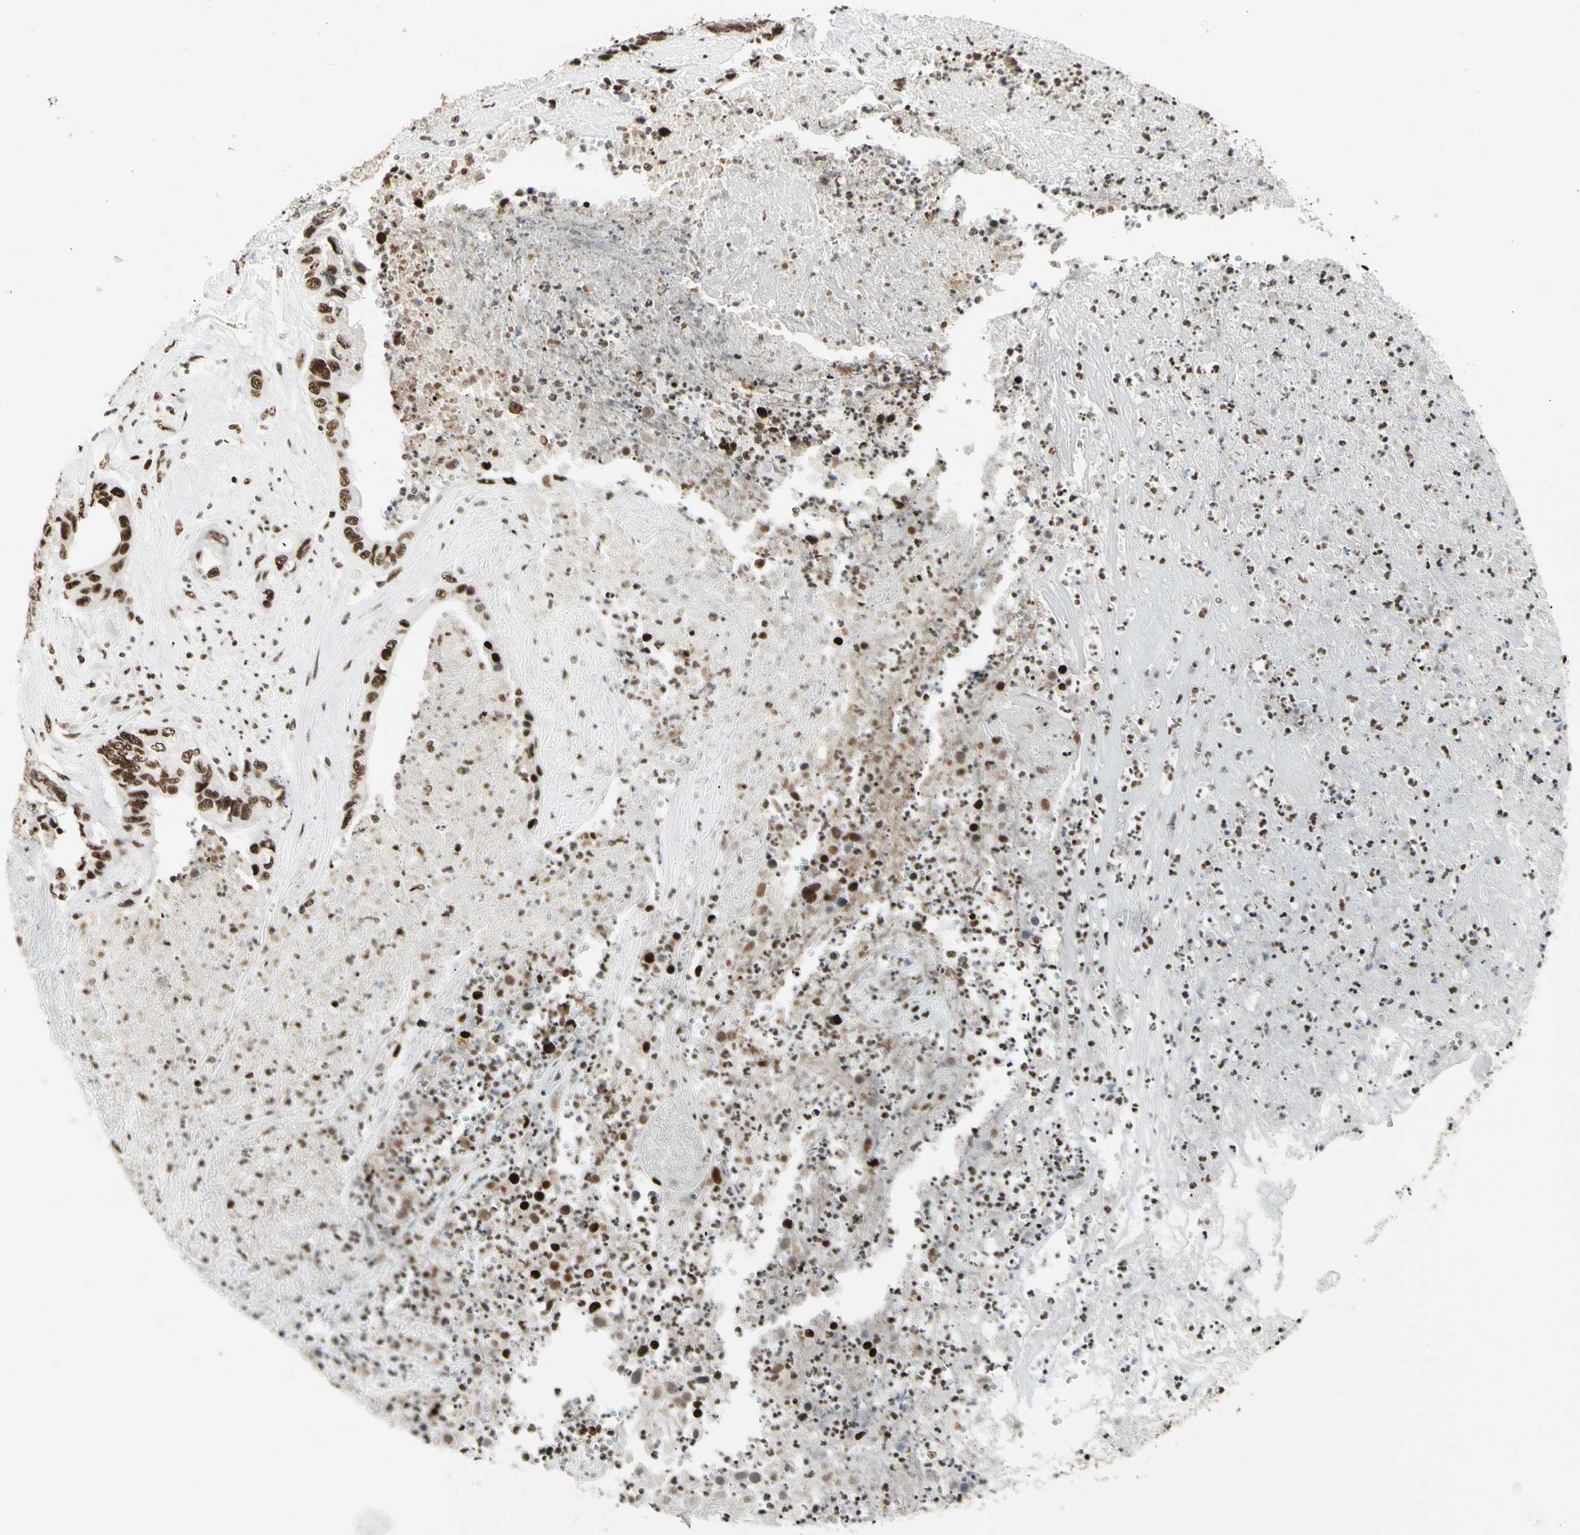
{"staining": {"intensity": "strong", "quantity": ">75%", "location": "nuclear"}, "tissue": "colorectal cancer", "cell_type": "Tumor cells", "image_type": "cancer", "snomed": [{"axis": "morphology", "description": "Adenocarcinoma, NOS"}, {"axis": "topography", "description": "Rectum"}], "caption": "Strong nuclear staining for a protein is appreciated in about >75% of tumor cells of adenocarcinoma (colorectal) using immunohistochemistry (IHC).", "gene": "CCAR1", "patient": {"sex": "male", "age": 55}}